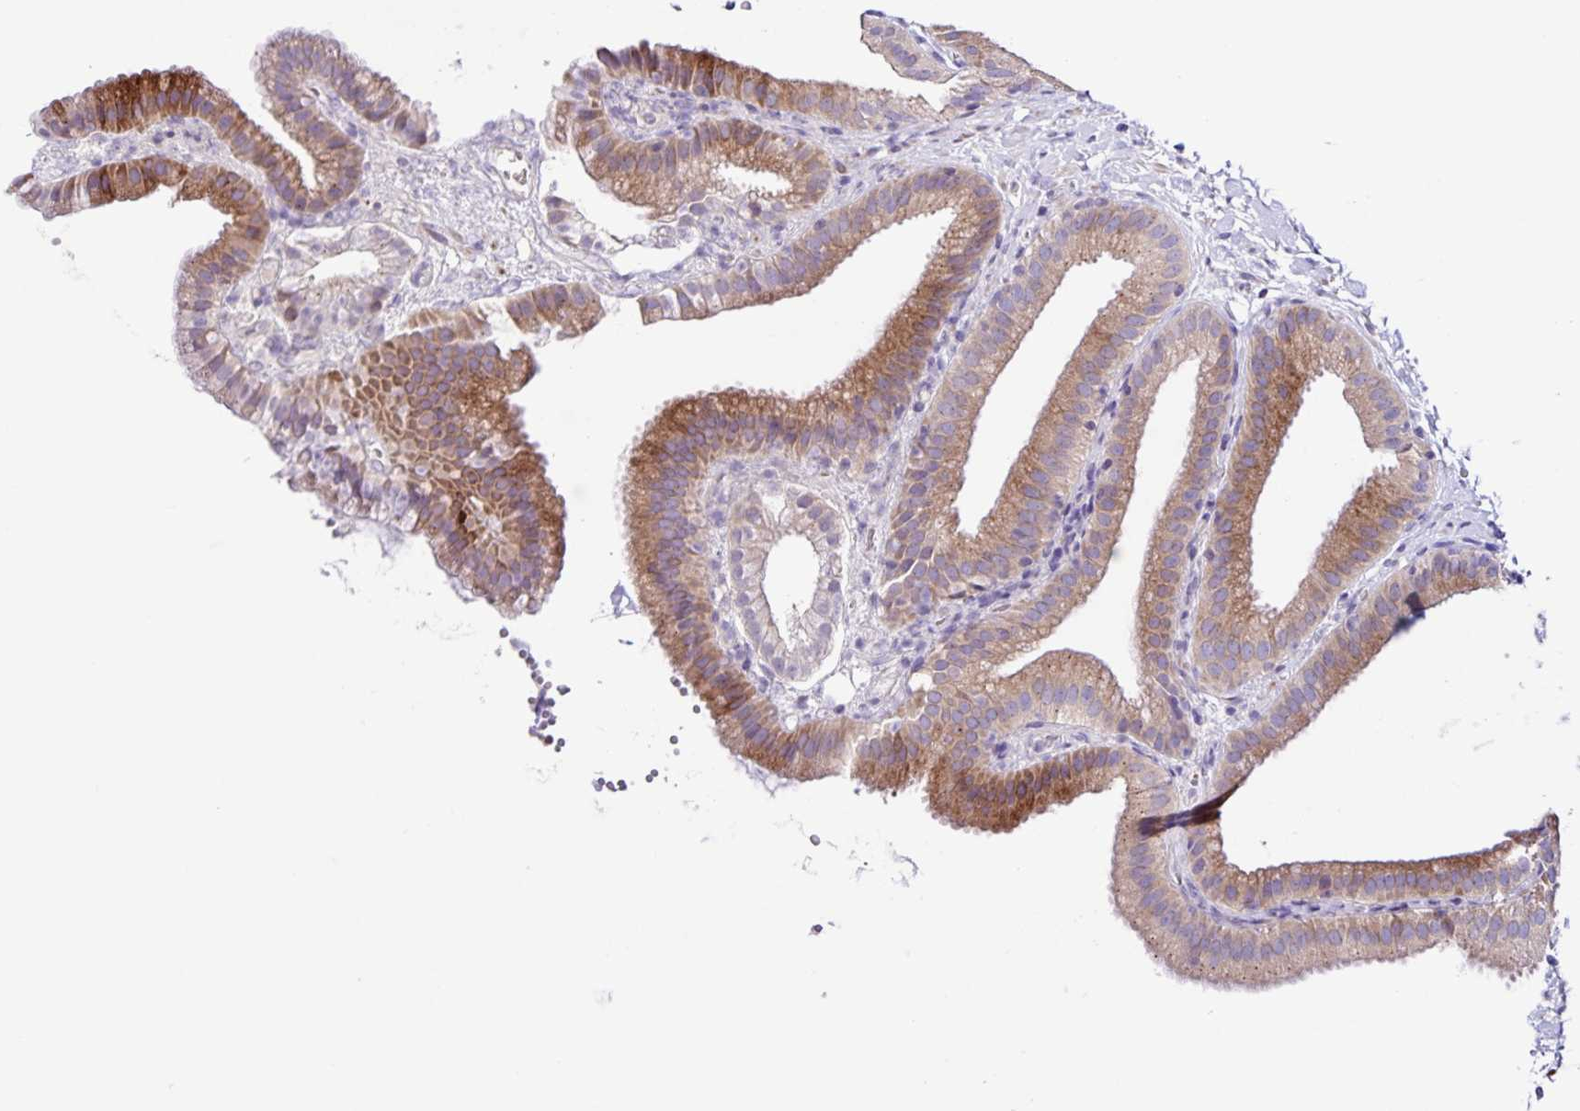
{"staining": {"intensity": "moderate", "quantity": ">75%", "location": "cytoplasmic/membranous"}, "tissue": "gallbladder", "cell_type": "Glandular cells", "image_type": "normal", "snomed": [{"axis": "morphology", "description": "Normal tissue, NOS"}, {"axis": "topography", "description": "Gallbladder"}], "caption": "Glandular cells demonstrate medium levels of moderate cytoplasmic/membranous positivity in about >75% of cells in unremarkable human gallbladder.", "gene": "OSBPL5", "patient": {"sex": "female", "age": 63}}